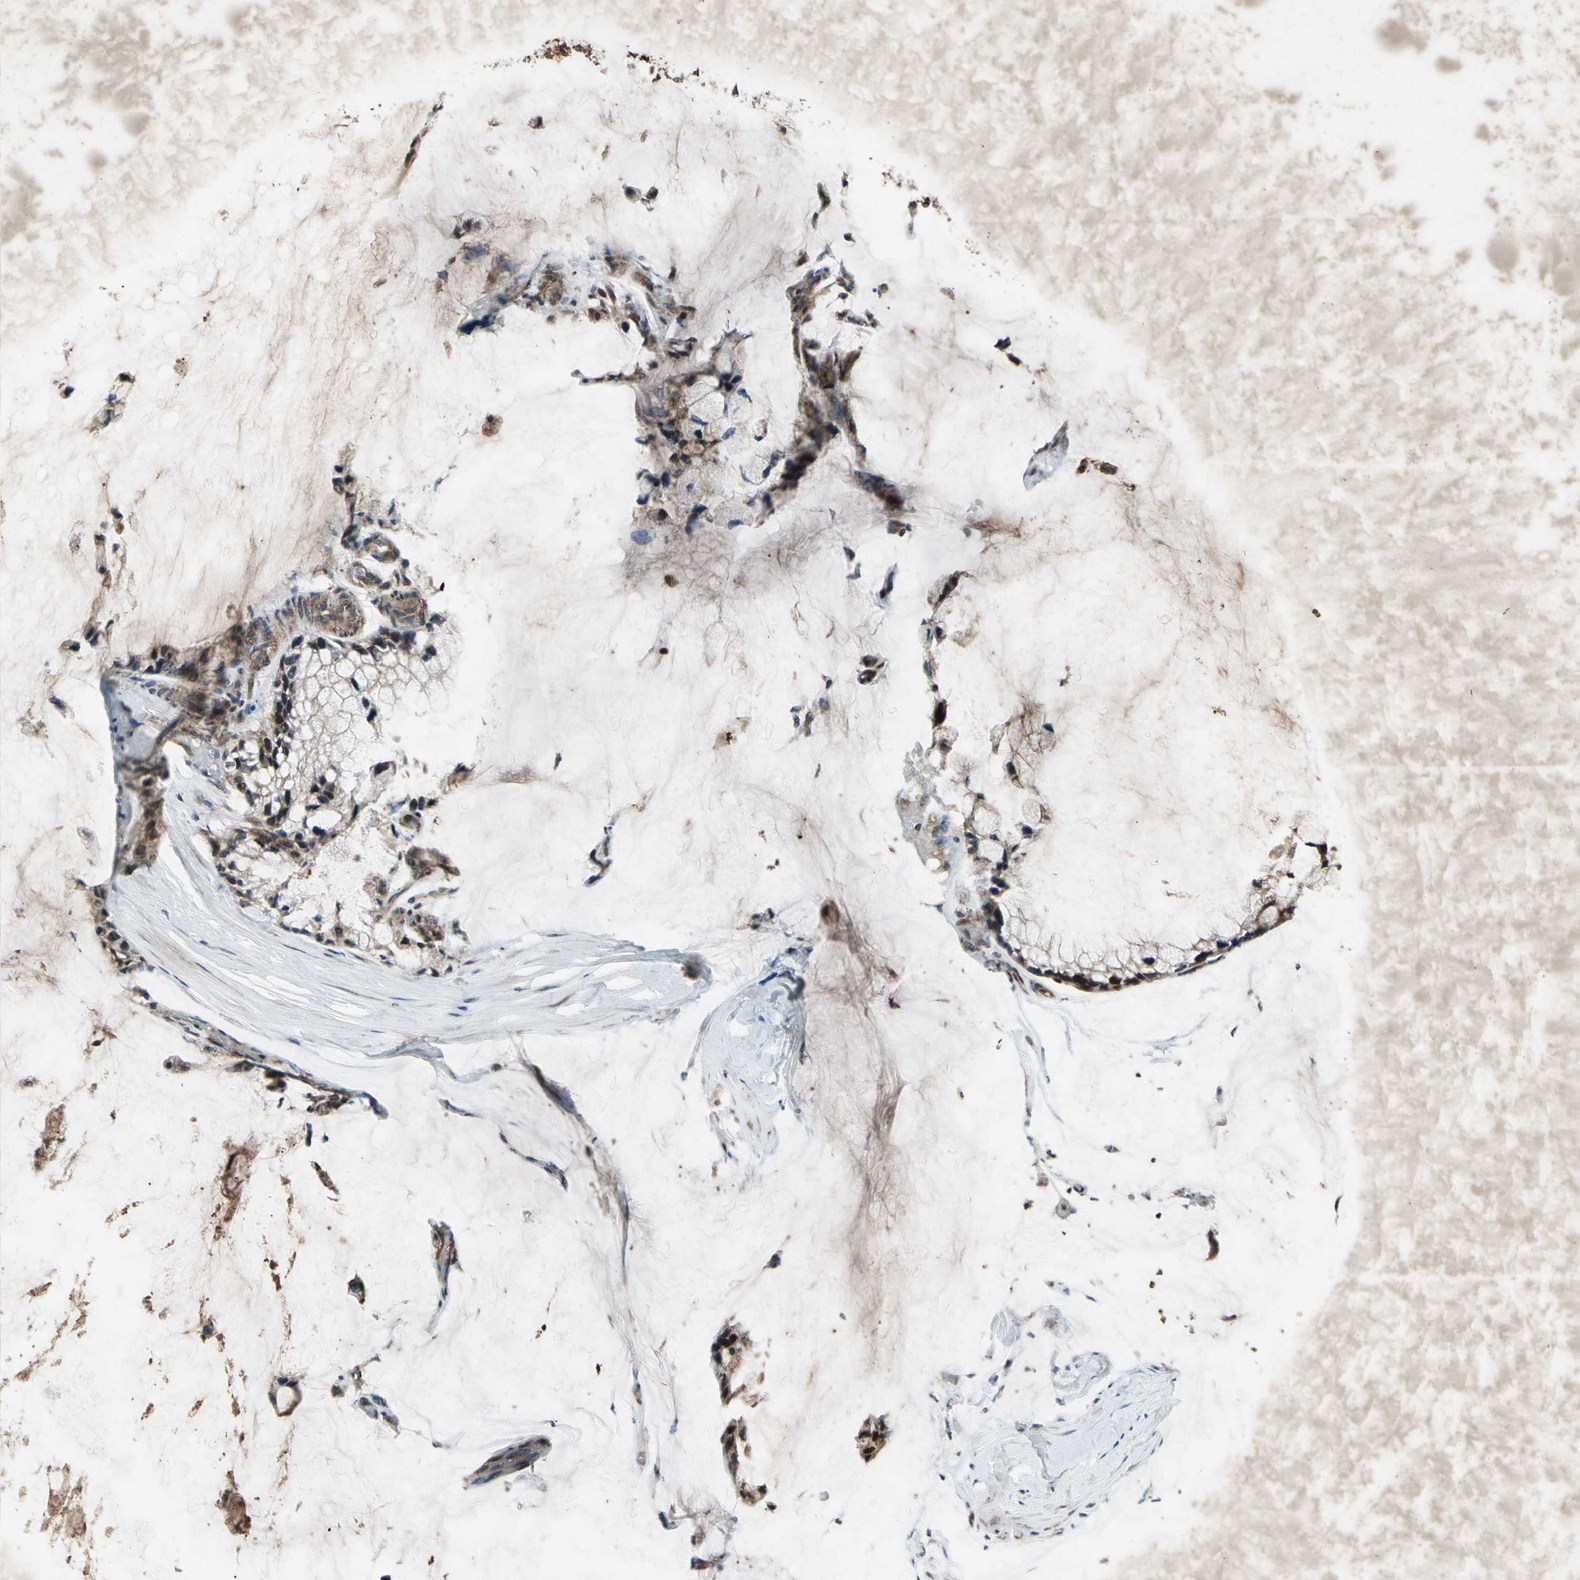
{"staining": {"intensity": "strong", "quantity": ">75%", "location": "cytoplasmic/membranous,nuclear"}, "tissue": "ovarian cancer", "cell_type": "Tumor cells", "image_type": "cancer", "snomed": [{"axis": "morphology", "description": "Cystadenocarcinoma, mucinous, NOS"}, {"axis": "topography", "description": "Ovary"}], "caption": "Brown immunohistochemical staining in mucinous cystadenocarcinoma (ovarian) exhibits strong cytoplasmic/membranous and nuclear expression in about >75% of tumor cells.", "gene": "SEPTIN4", "patient": {"sex": "female", "age": 39}}